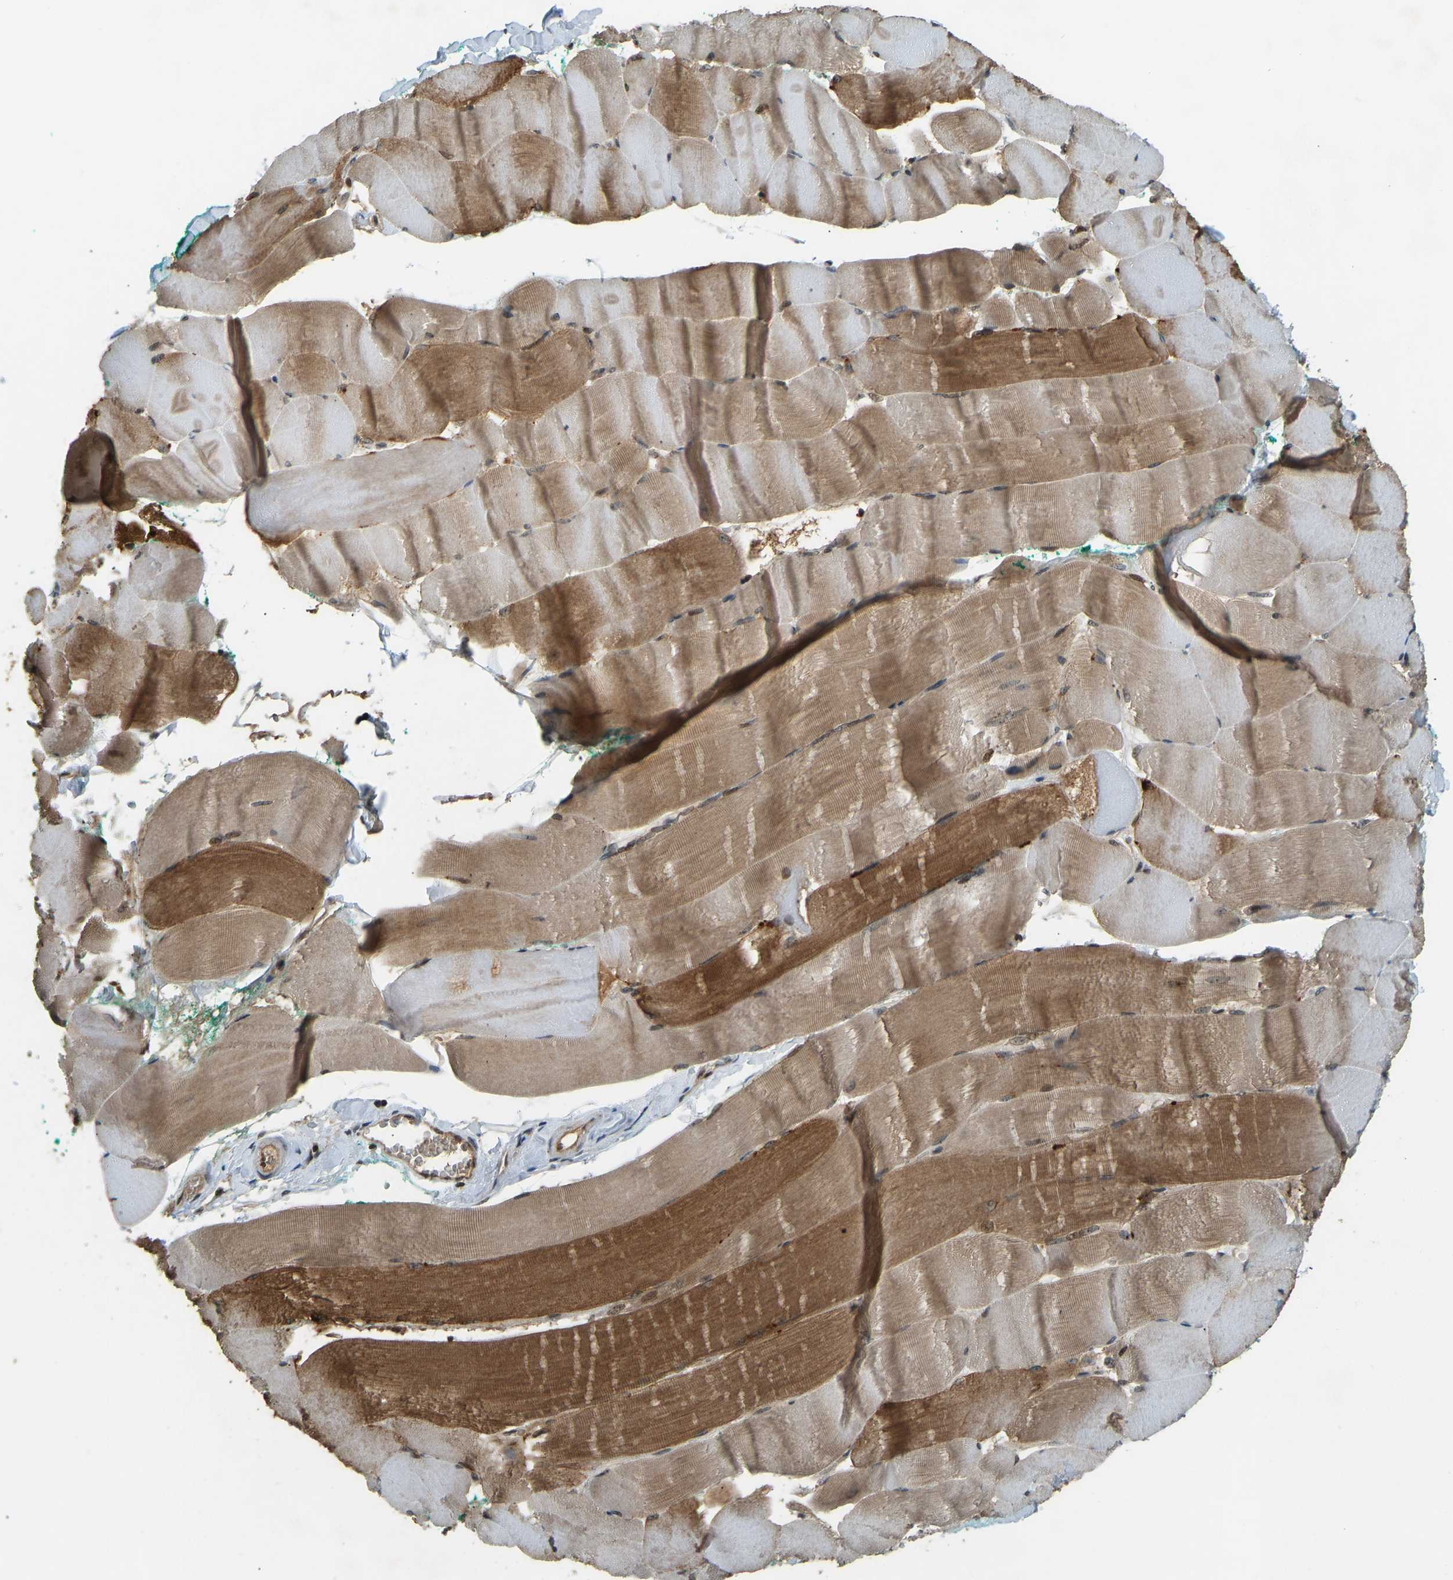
{"staining": {"intensity": "moderate", "quantity": ">75%", "location": "cytoplasmic/membranous,nuclear"}, "tissue": "skeletal muscle", "cell_type": "Myocytes", "image_type": "normal", "snomed": [{"axis": "morphology", "description": "Normal tissue, NOS"}, {"axis": "morphology", "description": "Squamous cell carcinoma, NOS"}, {"axis": "topography", "description": "Skeletal muscle"}], "caption": "High-magnification brightfield microscopy of benign skeletal muscle stained with DAB (3,3'-diaminobenzidine) (brown) and counterstained with hematoxylin (blue). myocytes exhibit moderate cytoplasmic/membranous,nuclear staining is appreciated in about>75% of cells.", "gene": "SVOPL", "patient": {"sex": "male", "age": 51}}